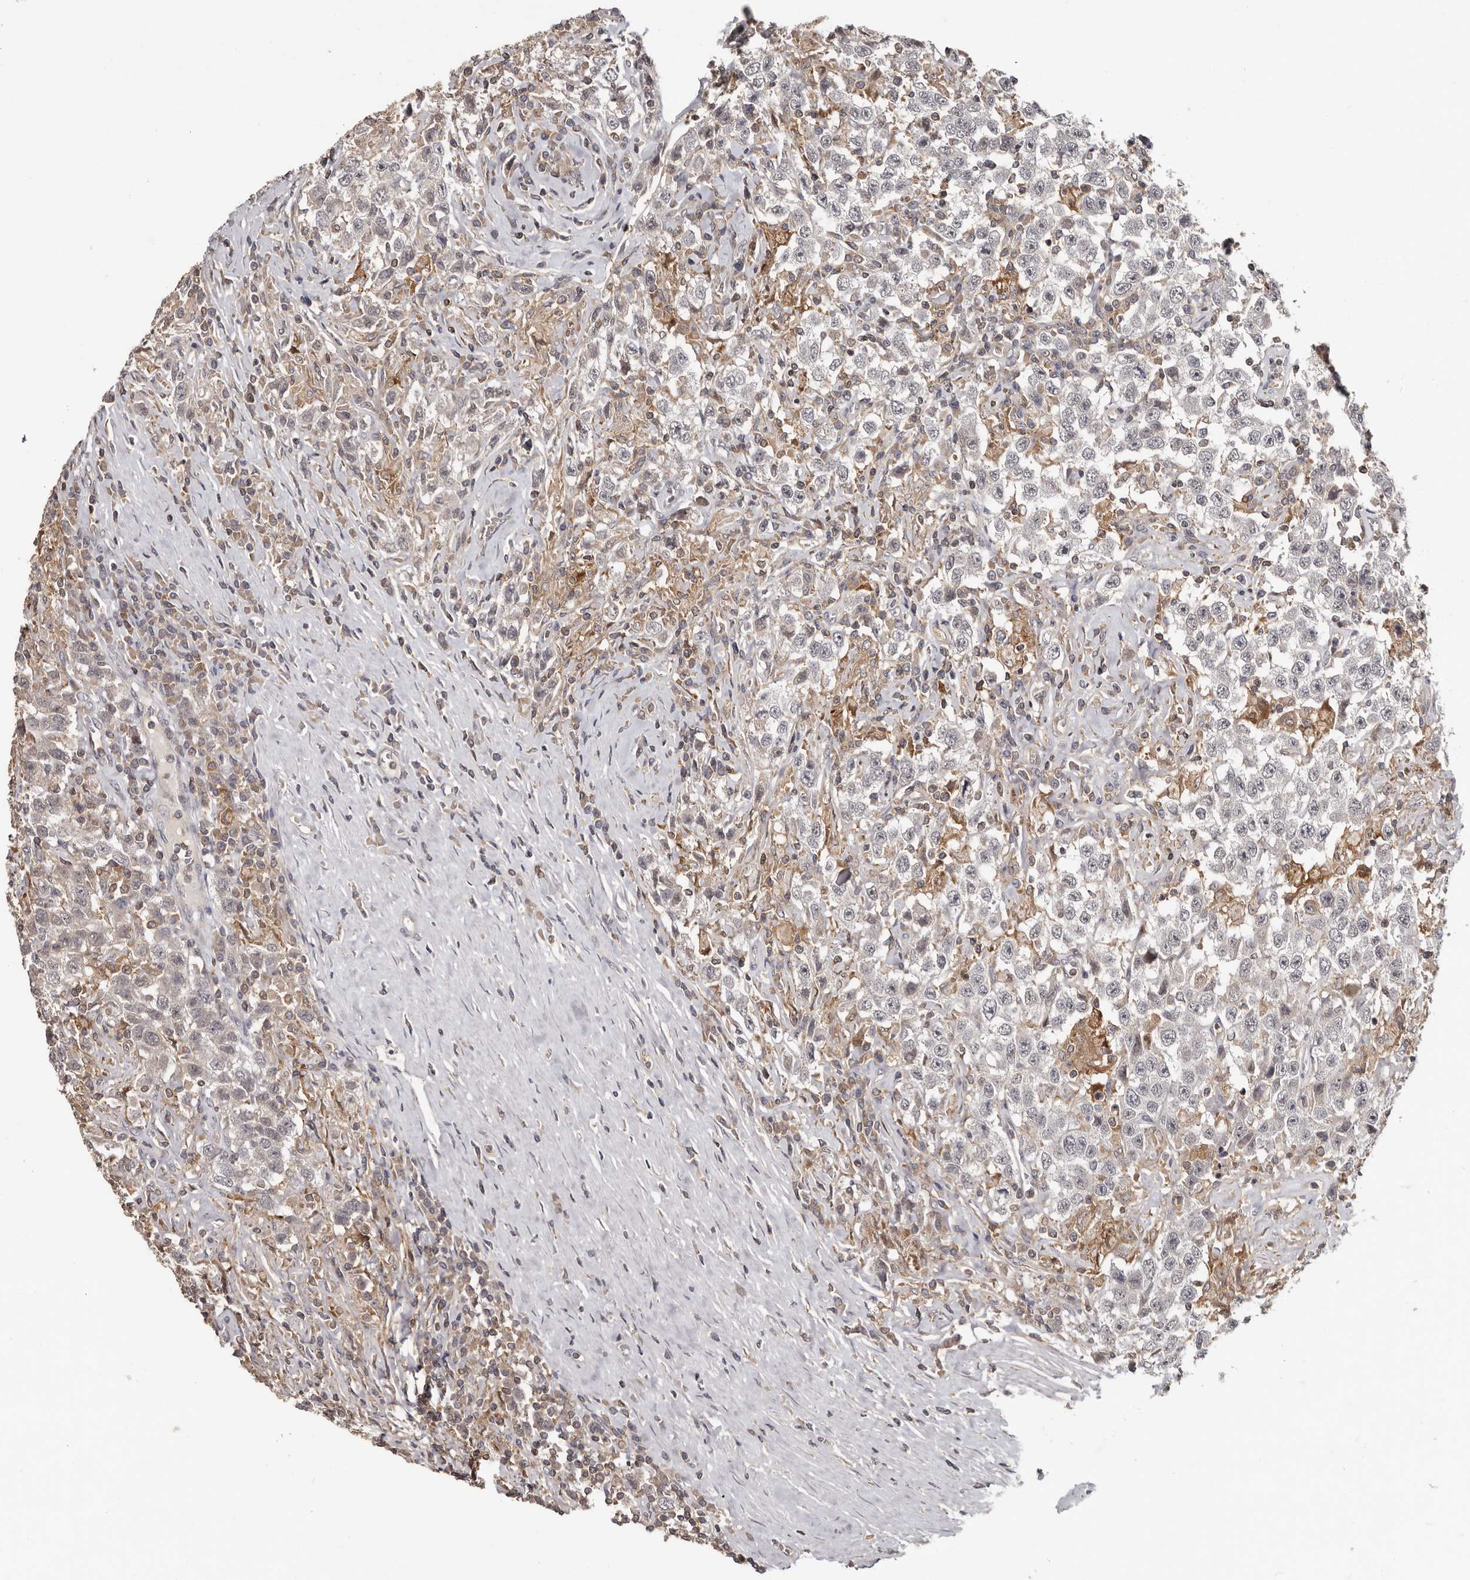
{"staining": {"intensity": "negative", "quantity": "none", "location": "none"}, "tissue": "testis cancer", "cell_type": "Tumor cells", "image_type": "cancer", "snomed": [{"axis": "morphology", "description": "Seminoma, NOS"}, {"axis": "topography", "description": "Testis"}], "caption": "Immunohistochemical staining of seminoma (testis) demonstrates no significant positivity in tumor cells. (Brightfield microscopy of DAB (3,3'-diaminobenzidine) IHC at high magnification).", "gene": "ANKRD44", "patient": {"sex": "male", "age": 41}}